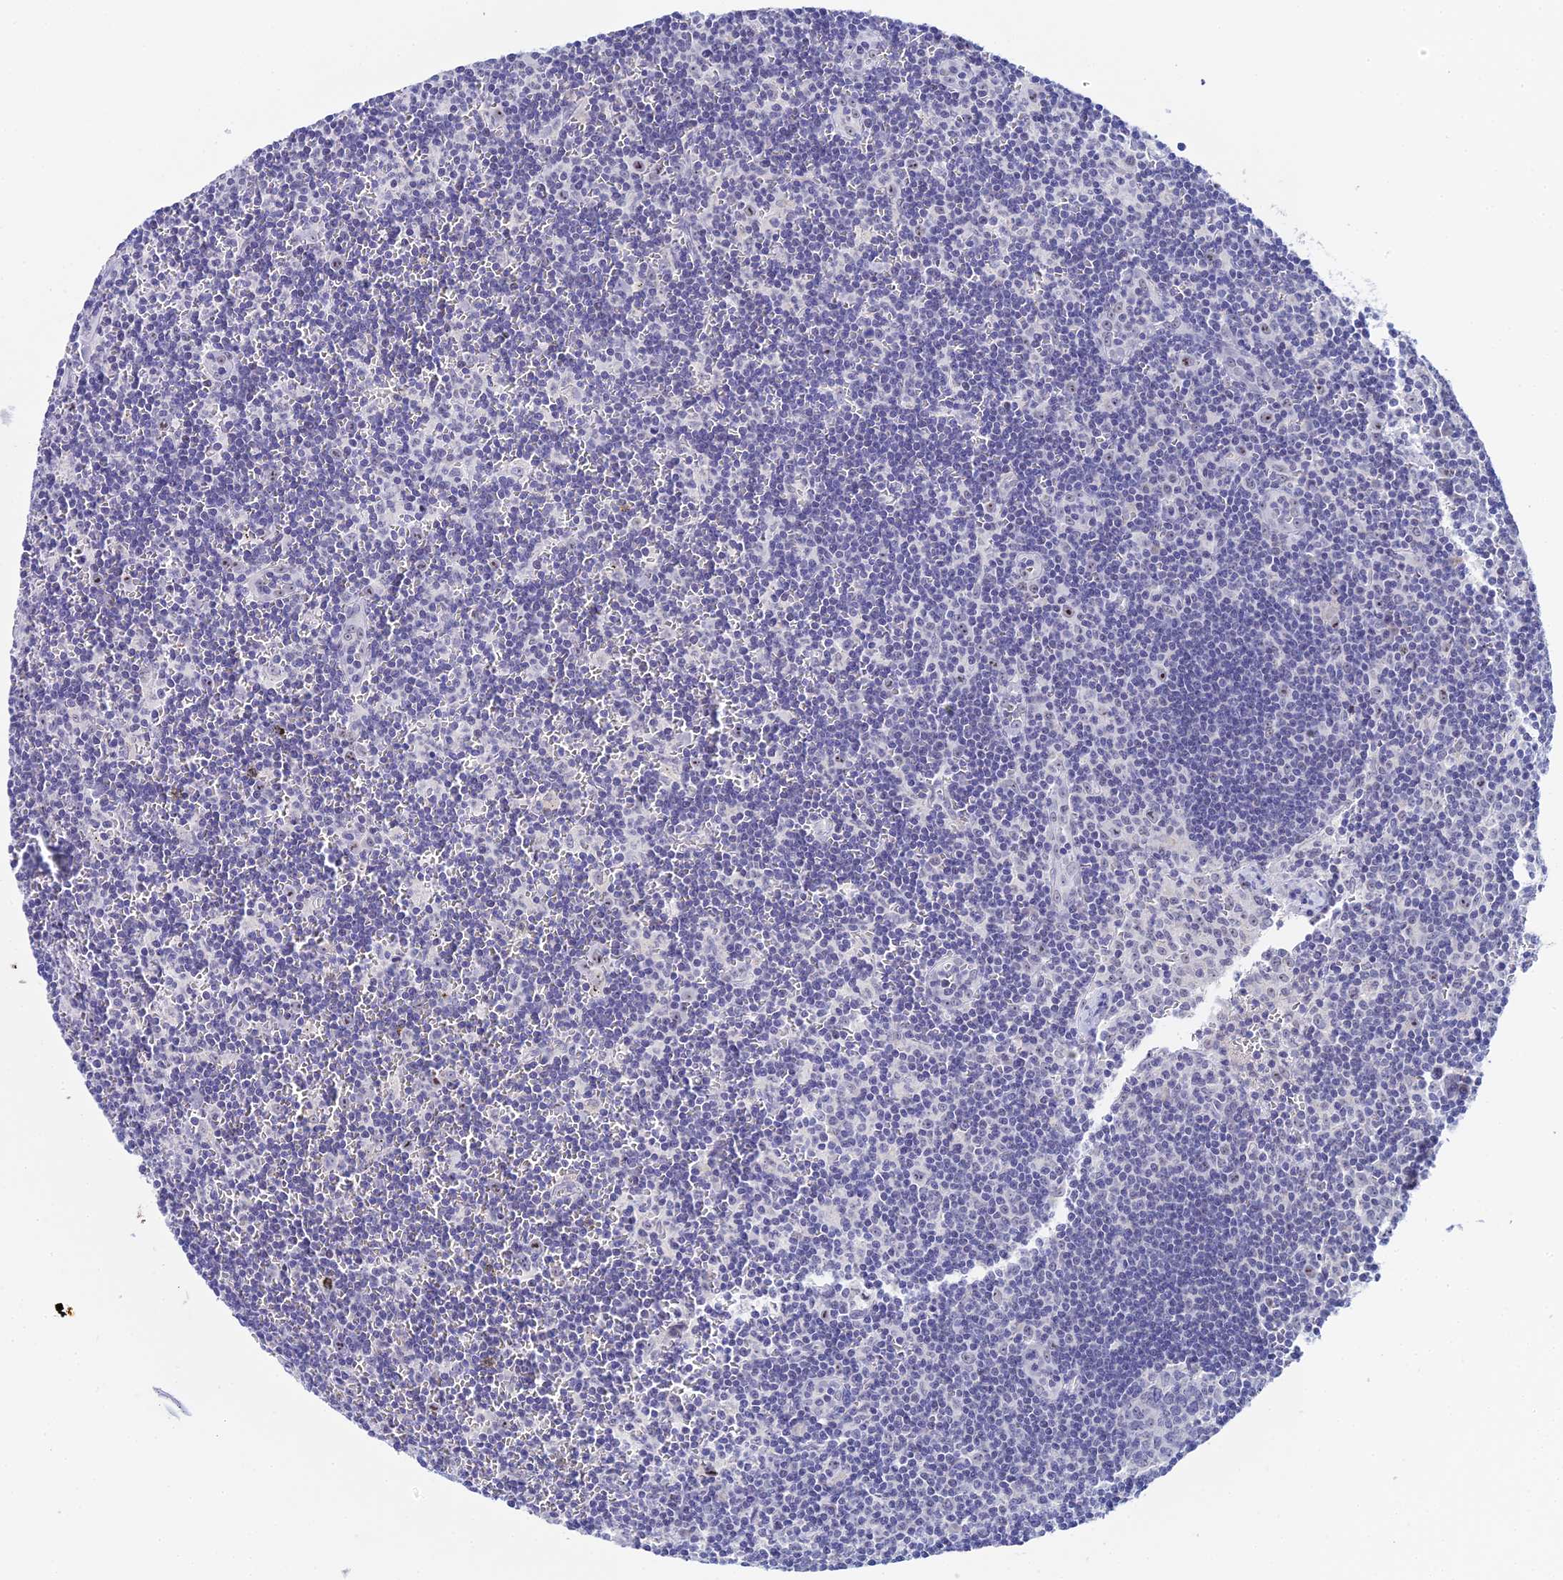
{"staining": {"intensity": "negative", "quantity": "none", "location": "none"}, "tissue": "lymph node", "cell_type": "Germinal center cells", "image_type": "normal", "snomed": [{"axis": "morphology", "description": "Normal tissue, NOS"}, {"axis": "topography", "description": "Lymph node"}], "caption": "Protein analysis of normal lymph node exhibits no significant positivity in germinal center cells.", "gene": "PLPP4", "patient": {"sex": "female", "age": 32}}